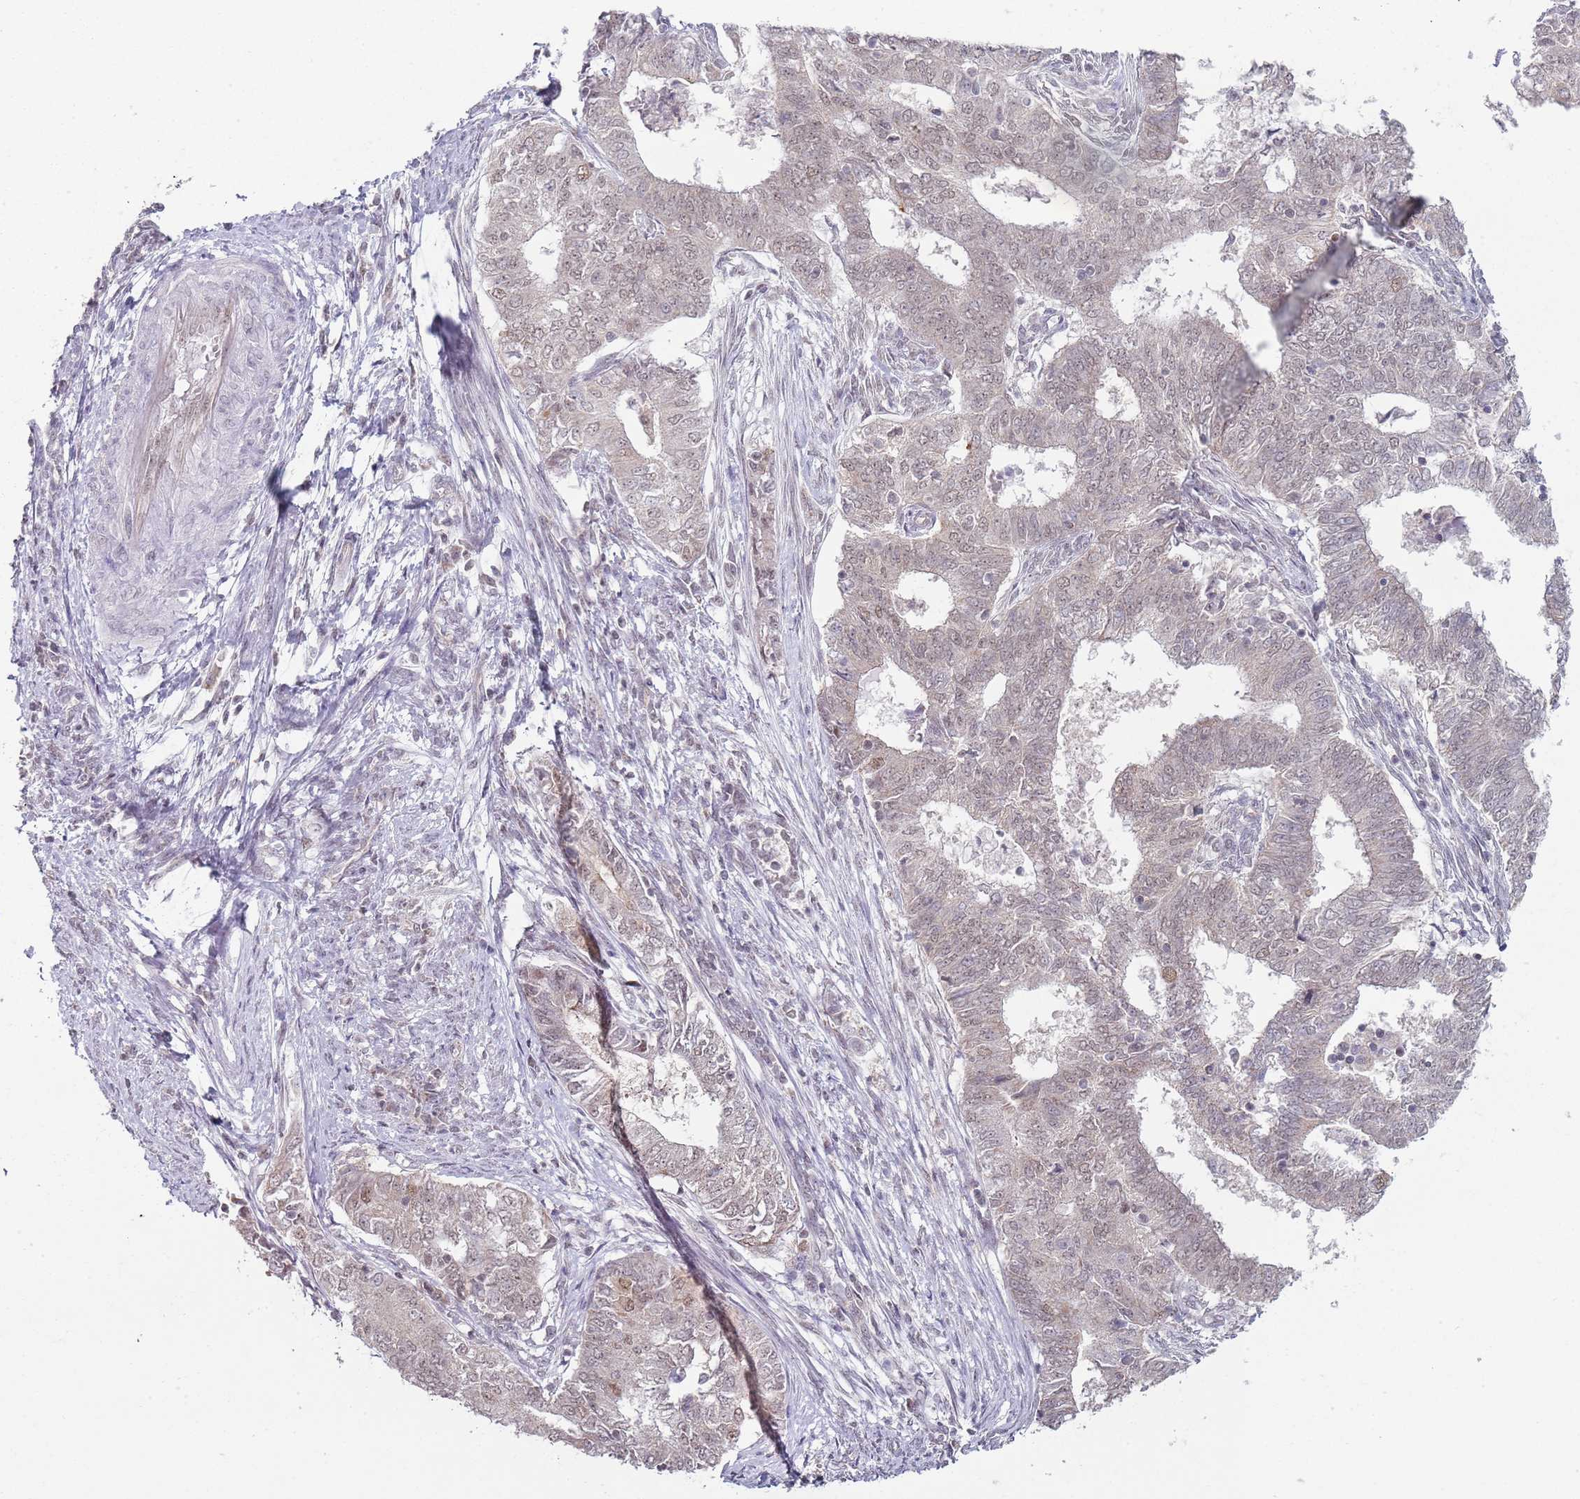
{"staining": {"intensity": "weak", "quantity": "25%-75%", "location": "nuclear"}, "tissue": "endometrial cancer", "cell_type": "Tumor cells", "image_type": "cancer", "snomed": [{"axis": "morphology", "description": "Adenocarcinoma, NOS"}, {"axis": "topography", "description": "Endometrium"}], "caption": "The micrograph exhibits staining of adenocarcinoma (endometrial), revealing weak nuclear protein expression (brown color) within tumor cells. The staining was performed using DAB (3,3'-diaminobenzidine) to visualize the protein expression in brown, while the nuclei were stained in blue with hematoxylin (Magnification: 20x).", "gene": "SMARCAL1", "patient": {"sex": "female", "age": 62}}